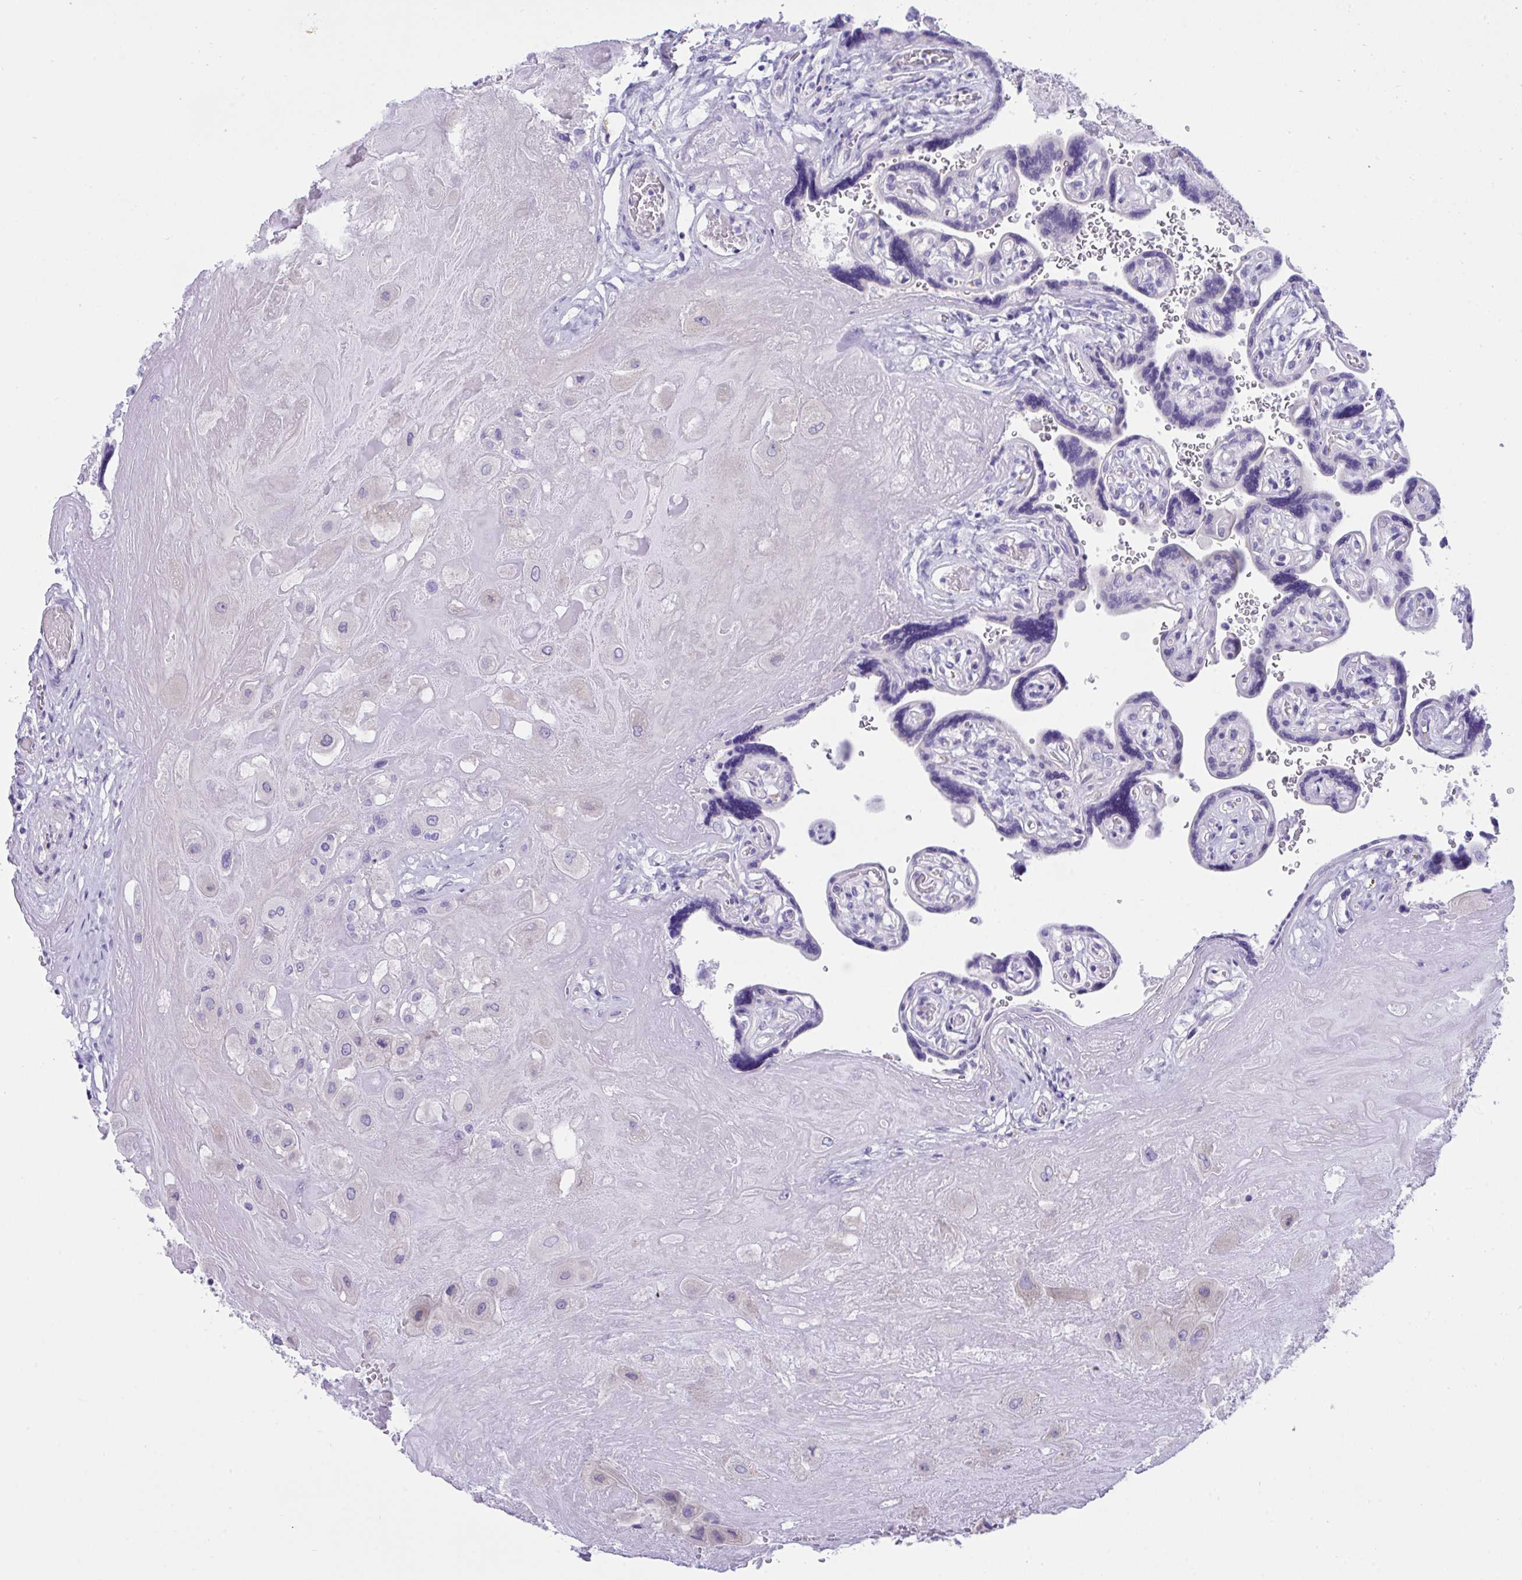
{"staining": {"intensity": "negative", "quantity": "none", "location": "none"}, "tissue": "placenta", "cell_type": "Decidual cells", "image_type": "normal", "snomed": [{"axis": "morphology", "description": "Normal tissue, NOS"}, {"axis": "topography", "description": "Placenta"}], "caption": "Immunohistochemistry of benign placenta demonstrates no expression in decidual cells. Brightfield microscopy of immunohistochemistry stained with DAB (3,3'-diaminobenzidine) (brown) and hematoxylin (blue), captured at high magnification.", "gene": "TMEM106B", "patient": {"sex": "female", "age": 32}}